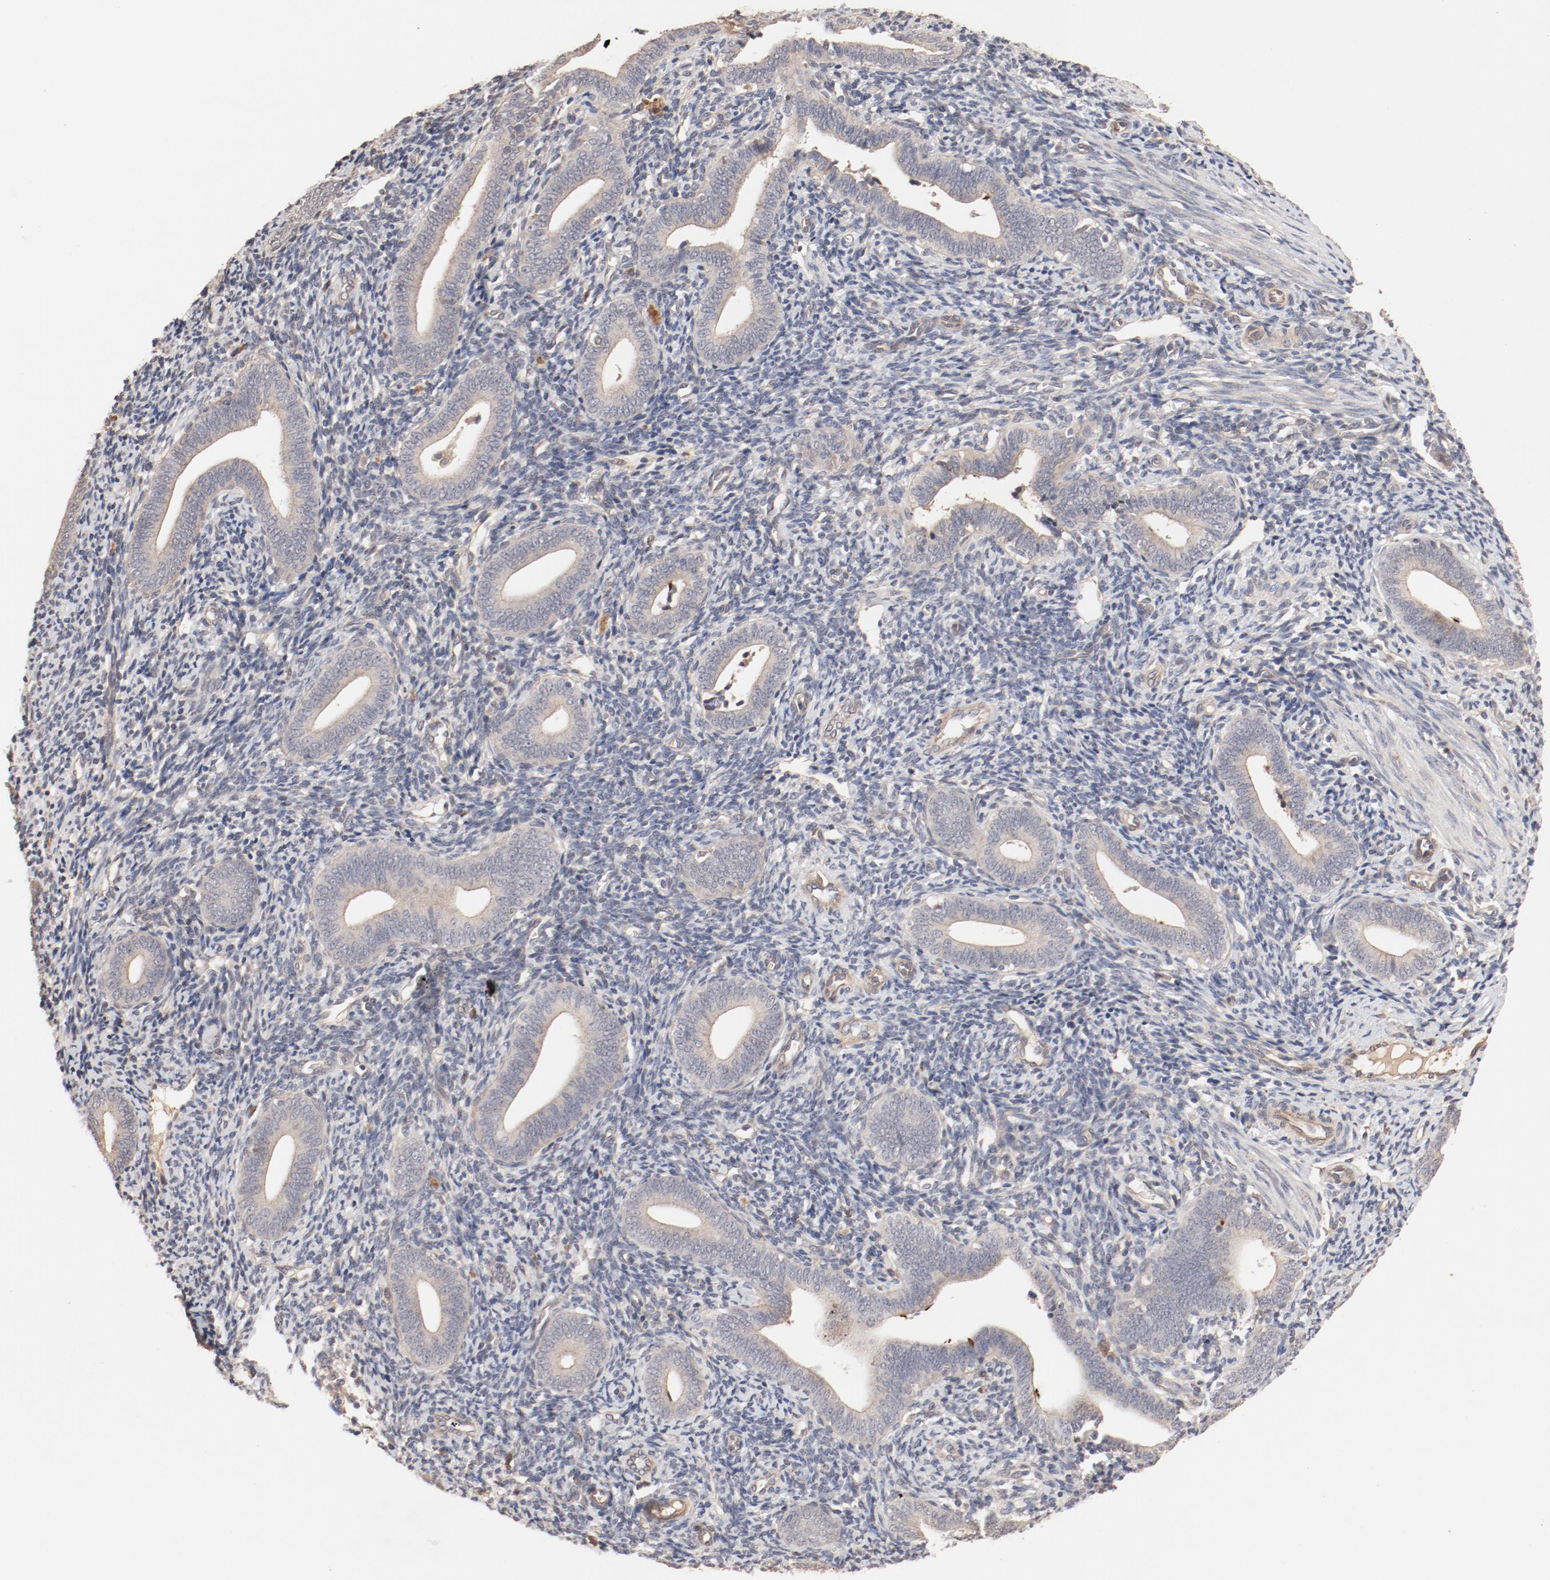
{"staining": {"intensity": "weak", "quantity": "25%-75%", "location": "cytoplasmic/membranous"}, "tissue": "endometrium", "cell_type": "Cells in endometrial stroma", "image_type": "normal", "snomed": [{"axis": "morphology", "description": "Normal tissue, NOS"}, {"axis": "topography", "description": "Uterus"}, {"axis": "topography", "description": "Endometrium"}], "caption": "An IHC micrograph of normal tissue is shown. Protein staining in brown shows weak cytoplasmic/membranous positivity in endometrium within cells in endometrial stroma. Immunohistochemistry stains the protein of interest in brown and the nuclei are stained blue.", "gene": "IL3RA", "patient": {"sex": "female", "age": 33}}